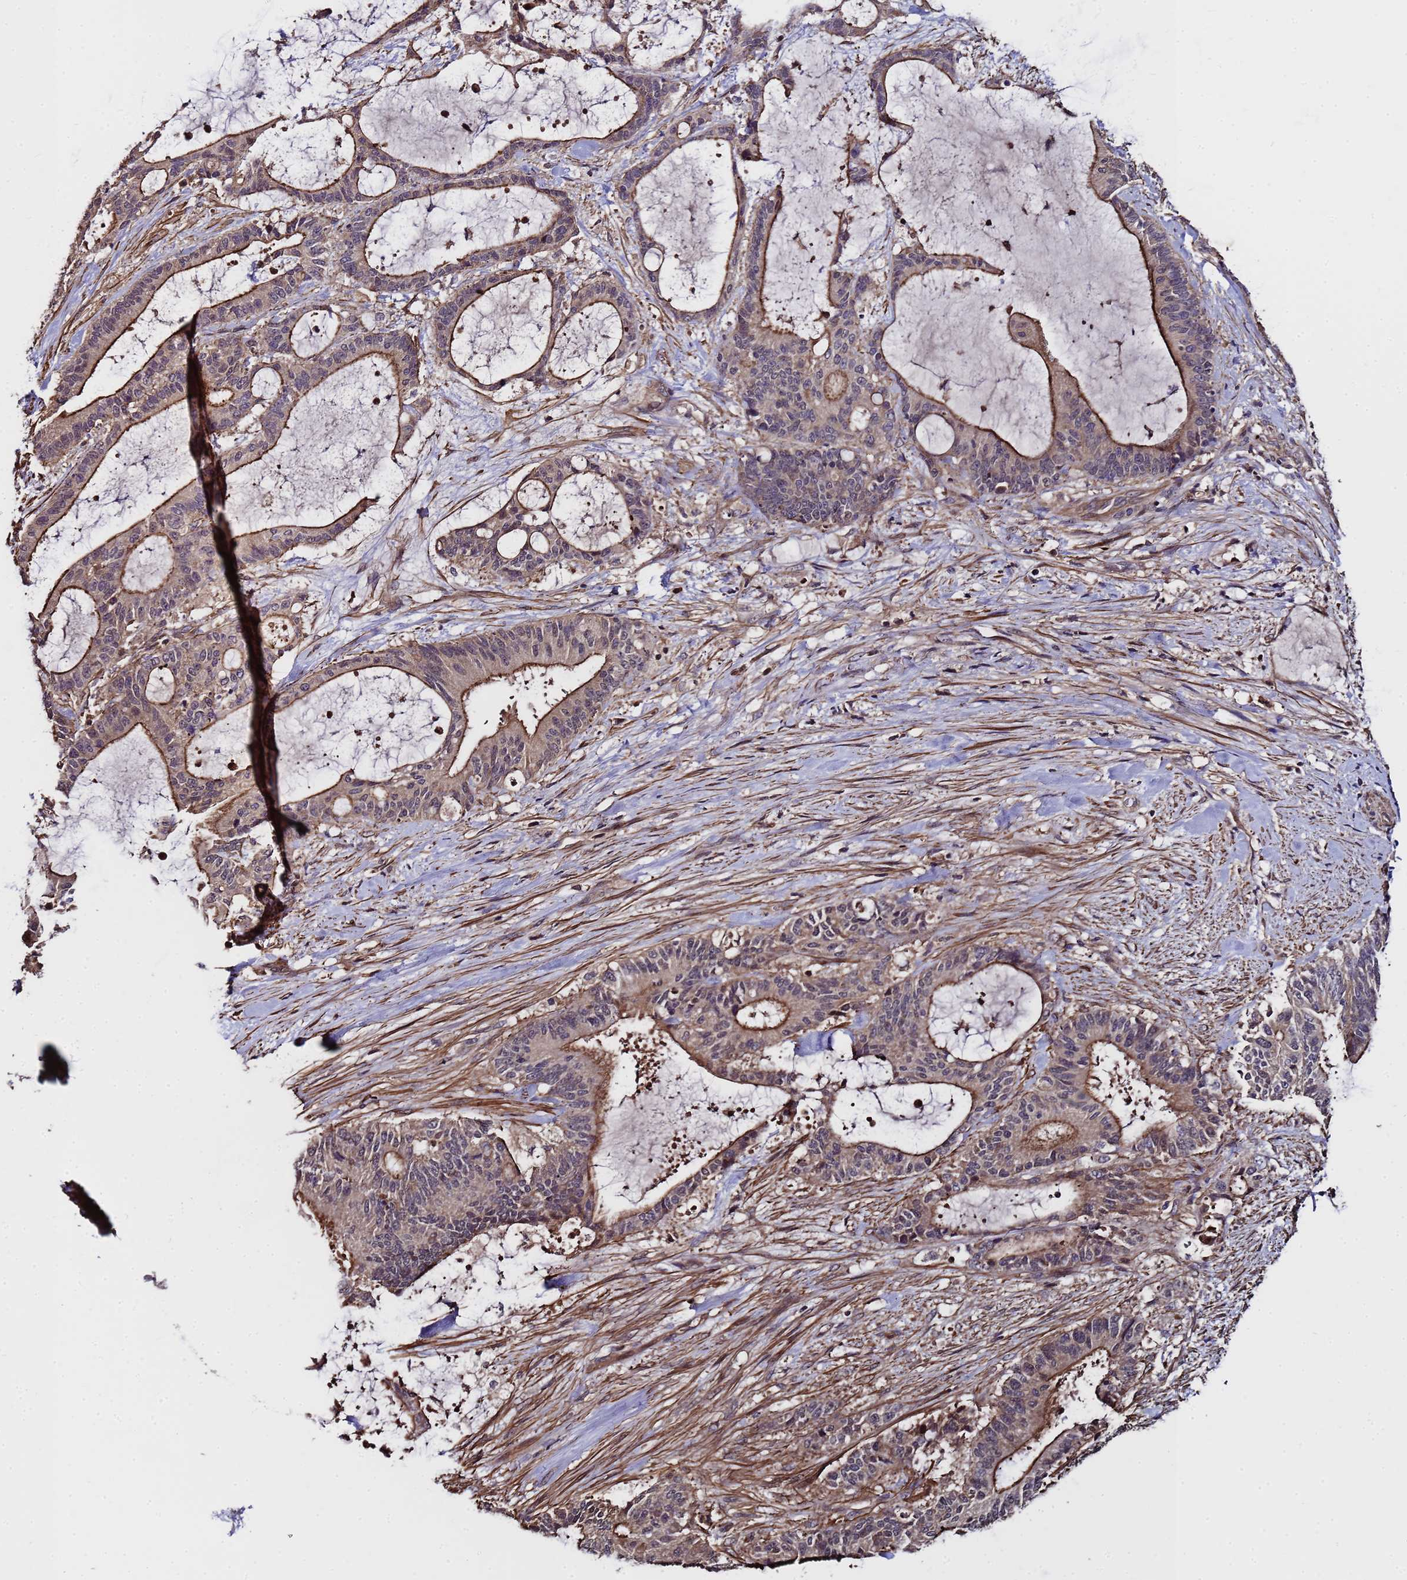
{"staining": {"intensity": "moderate", "quantity": "25%-75%", "location": "cytoplasmic/membranous,nuclear"}, "tissue": "liver cancer", "cell_type": "Tumor cells", "image_type": "cancer", "snomed": [{"axis": "morphology", "description": "Normal tissue, NOS"}, {"axis": "morphology", "description": "Cholangiocarcinoma"}, {"axis": "topography", "description": "Liver"}, {"axis": "topography", "description": "Peripheral nerve tissue"}], "caption": "Liver cancer (cholangiocarcinoma) was stained to show a protein in brown. There is medium levels of moderate cytoplasmic/membranous and nuclear expression in about 25%-75% of tumor cells.", "gene": "GSTCD", "patient": {"sex": "female", "age": 73}}